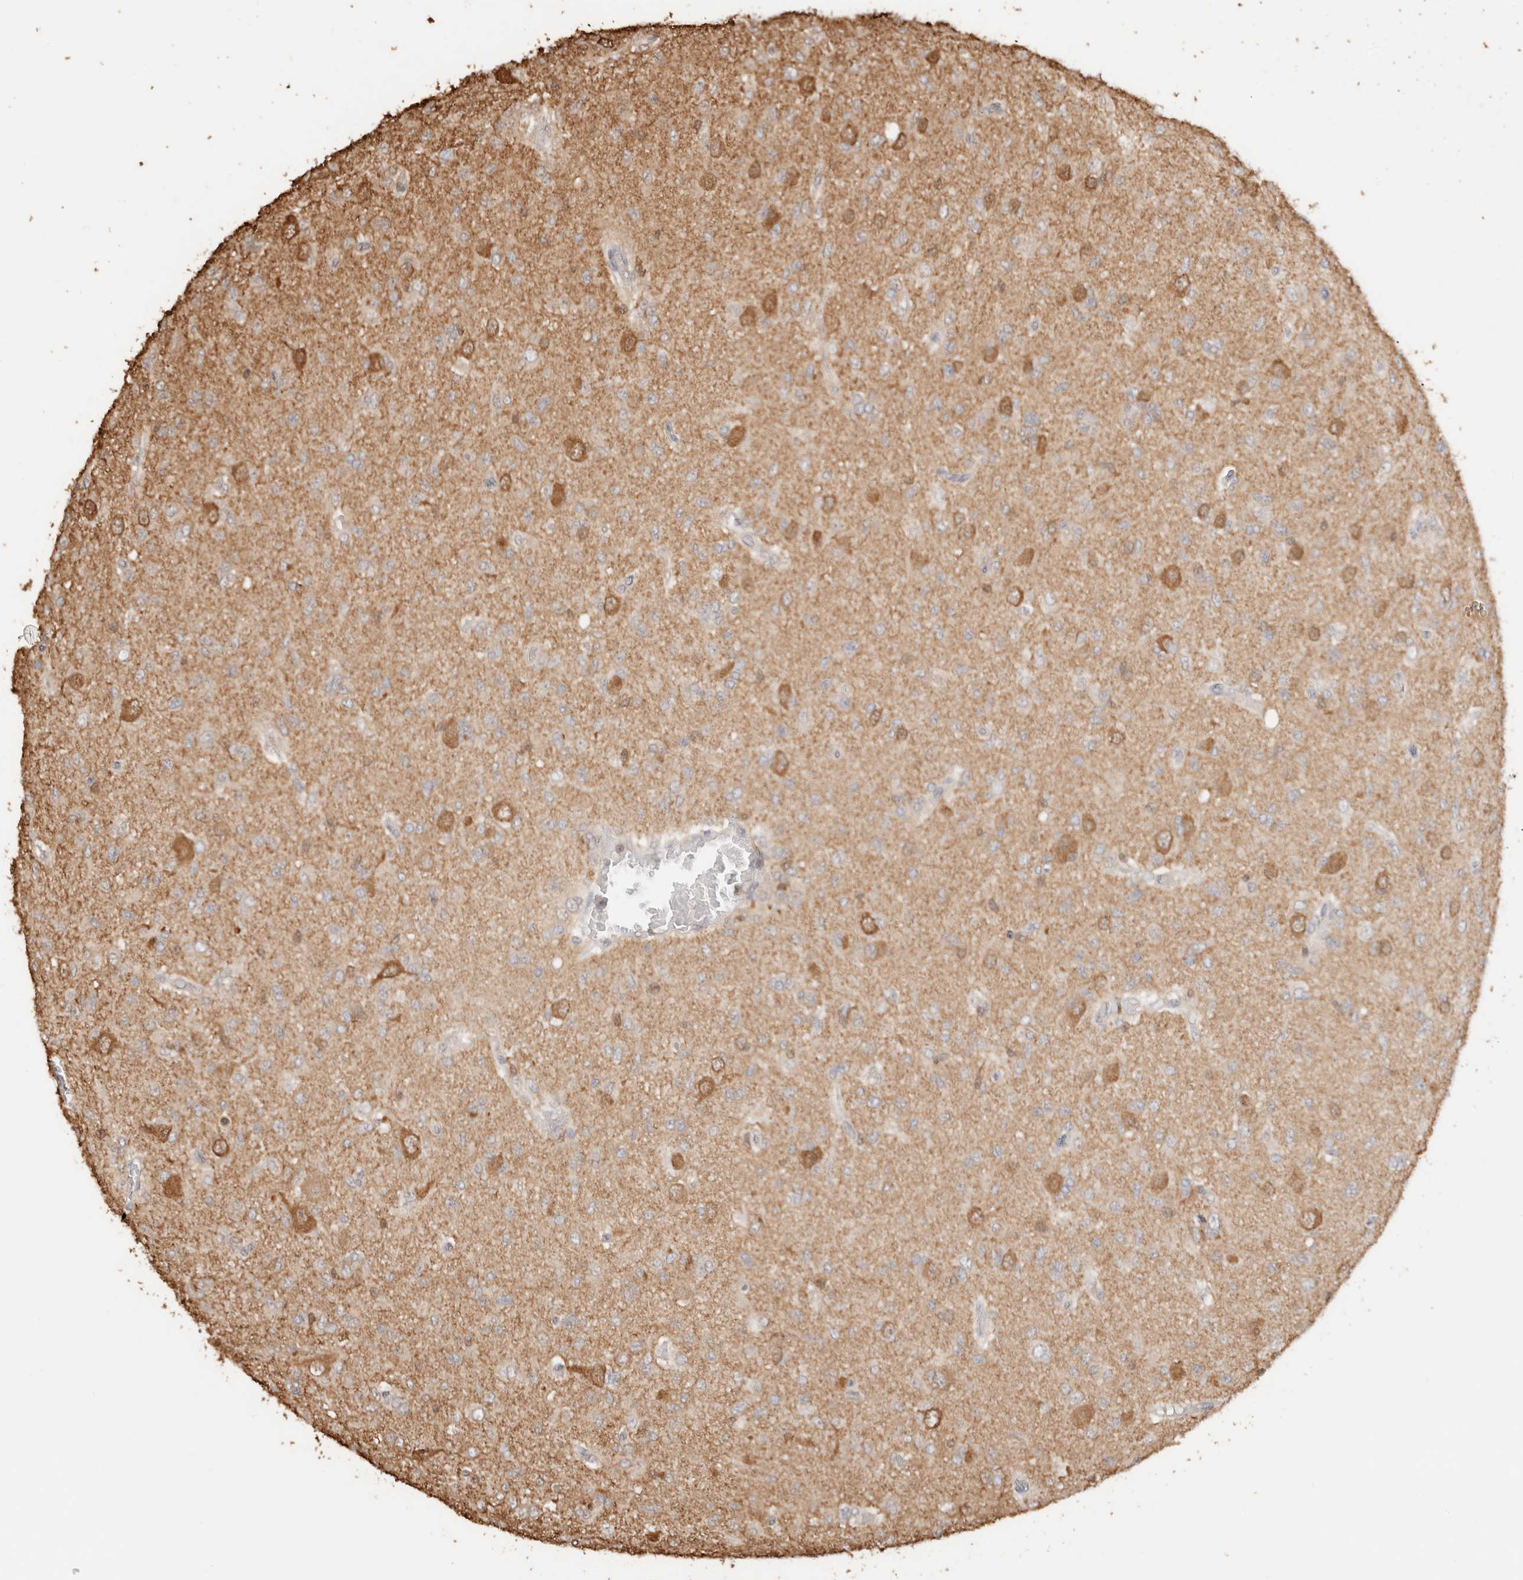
{"staining": {"intensity": "negative", "quantity": "none", "location": "none"}, "tissue": "glioma", "cell_type": "Tumor cells", "image_type": "cancer", "snomed": [{"axis": "morphology", "description": "Glioma, malignant, High grade"}, {"axis": "topography", "description": "Brain"}], "caption": "DAB immunohistochemical staining of glioma demonstrates no significant staining in tumor cells.", "gene": "YWHAH", "patient": {"sex": "female", "age": 59}}